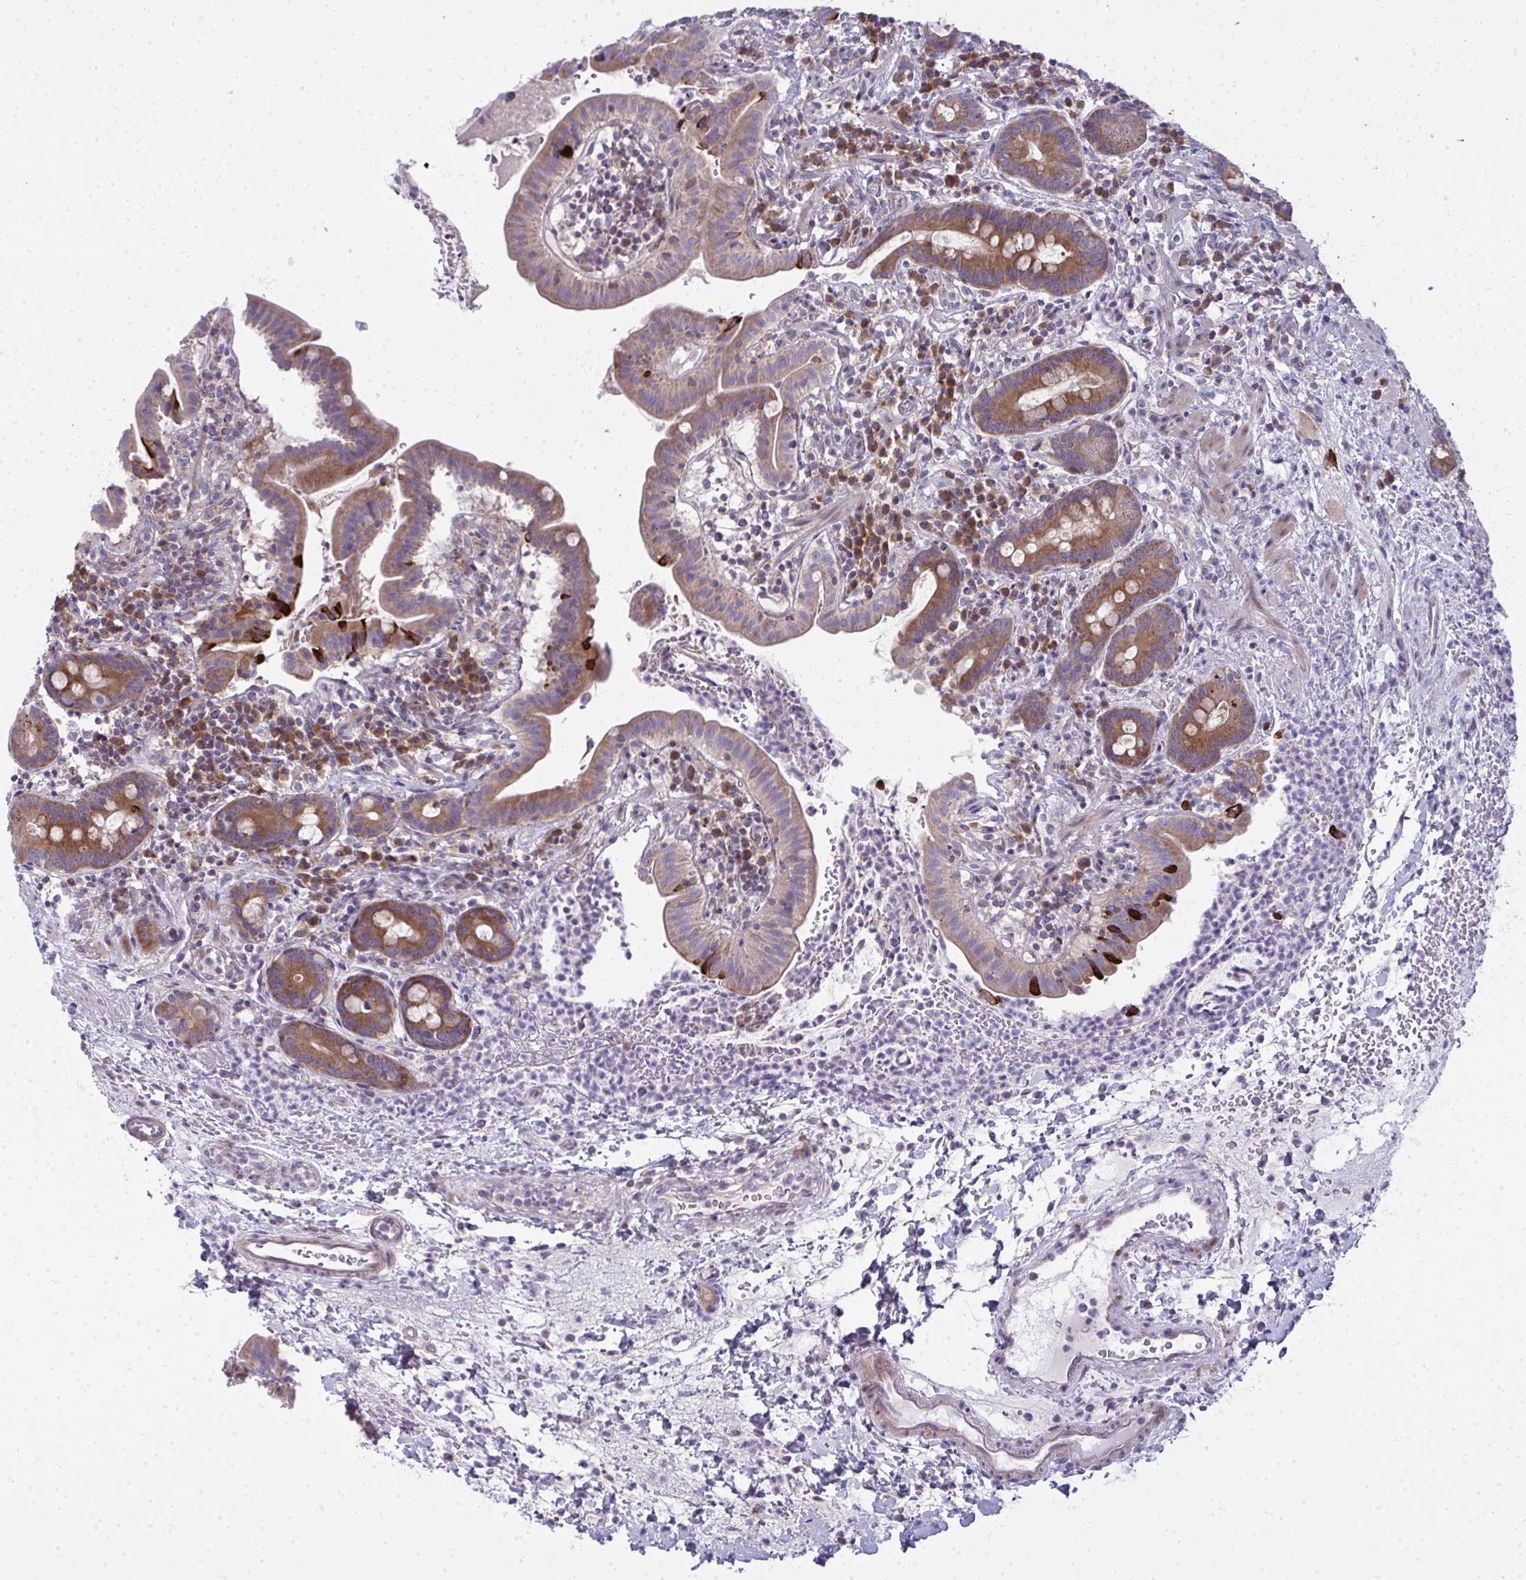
{"staining": {"intensity": "moderate", "quantity": ">75%", "location": "cytoplasmic/membranous"}, "tissue": "small intestine", "cell_type": "Glandular cells", "image_type": "normal", "snomed": [{"axis": "morphology", "description": "Normal tissue, NOS"}, {"axis": "topography", "description": "Small intestine"}], "caption": "IHC (DAB) staining of normal small intestine demonstrates moderate cytoplasmic/membranous protein positivity in about >75% of glandular cells. (DAB IHC with brightfield microscopy, high magnification).", "gene": "GFPT2", "patient": {"sex": "male", "age": 26}}